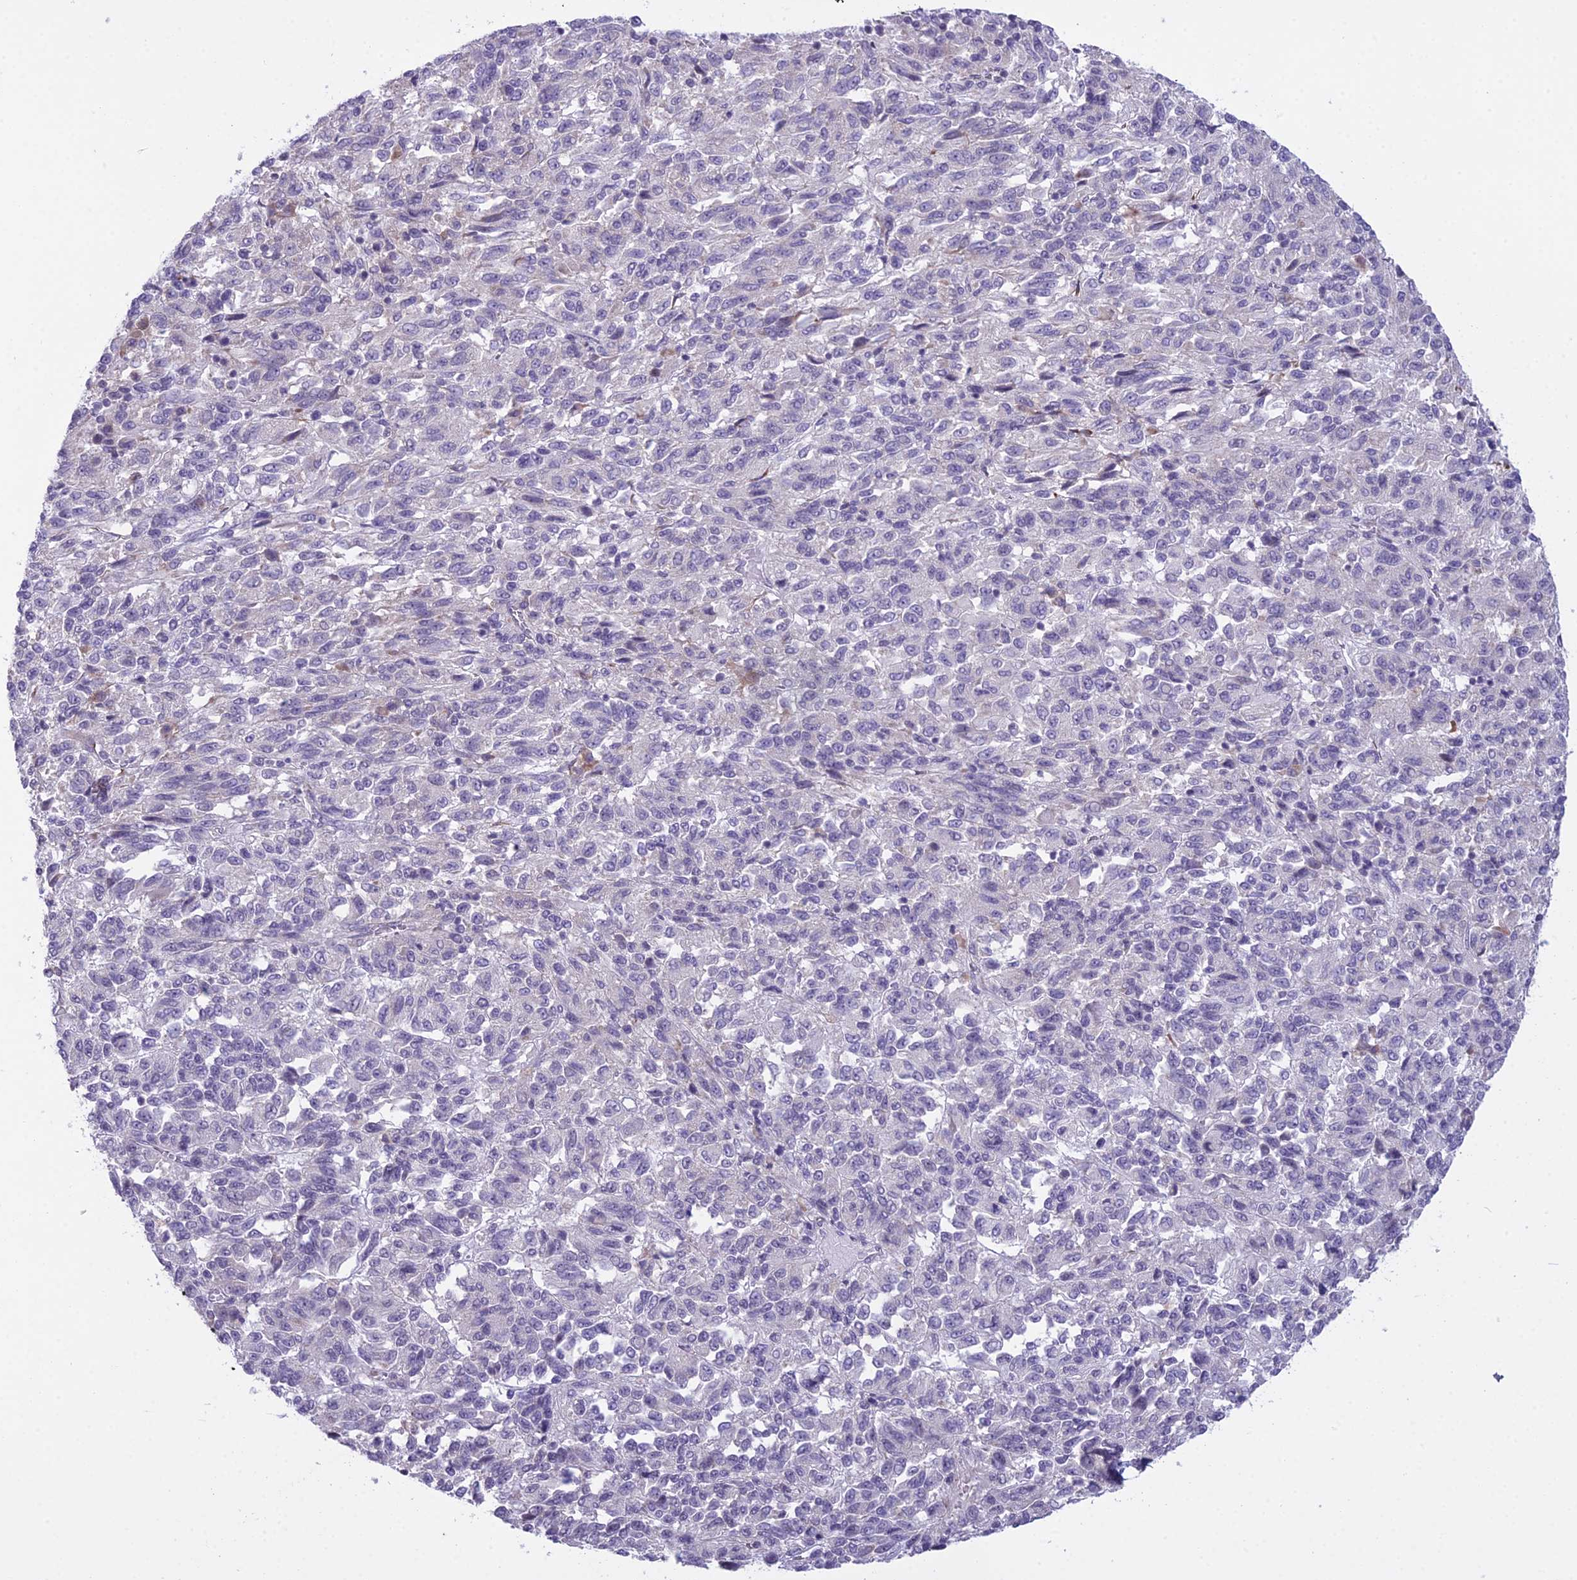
{"staining": {"intensity": "negative", "quantity": "none", "location": "none"}, "tissue": "melanoma", "cell_type": "Tumor cells", "image_type": "cancer", "snomed": [{"axis": "morphology", "description": "Malignant melanoma, Metastatic site"}, {"axis": "topography", "description": "Lung"}], "caption": "This photomicrograph is of melanoma stained with immunohistochemistry to label a protein in brown with the nuclei are counter-stained blue. There is no staining in tumor cells.", "gene": "RPS26", "patient": {"sex": "male", "age": 64}}